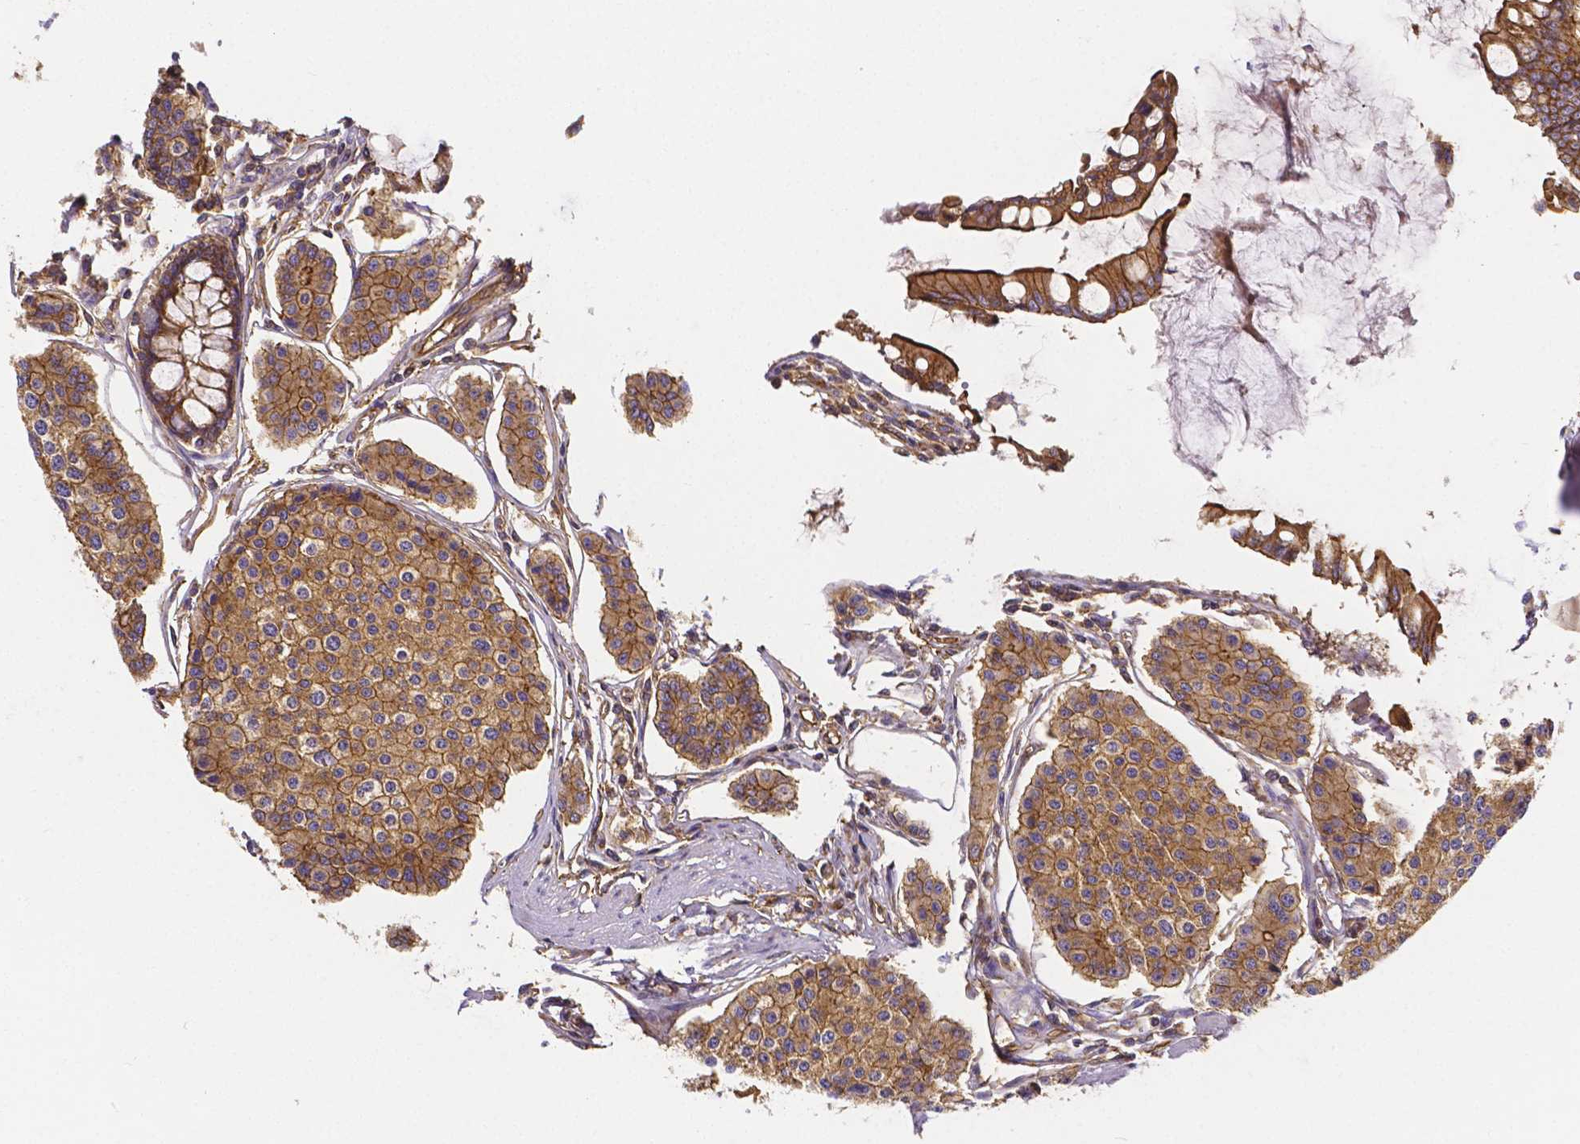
{"staining": {"intensity": "moderate", "quantity": ">75%", "location": "cytoplasmic/membranous"}, "tissue": "carcinoid", "cell_type": "Tumor cells", "image_type": "cancer", "snomed": [{"axis": "morphology", "description": "Carcinoid, malignant, NOS"}, {"axis": "topography", "description": "Small intestine"}], "caption": "Malignant carcinoid tissue exhibits moderate cytoplasmic/membranous expression in approximately >75% of tumor cells", "gene": "CLINT1", "patient": {"sex": "female", "age": 65}}